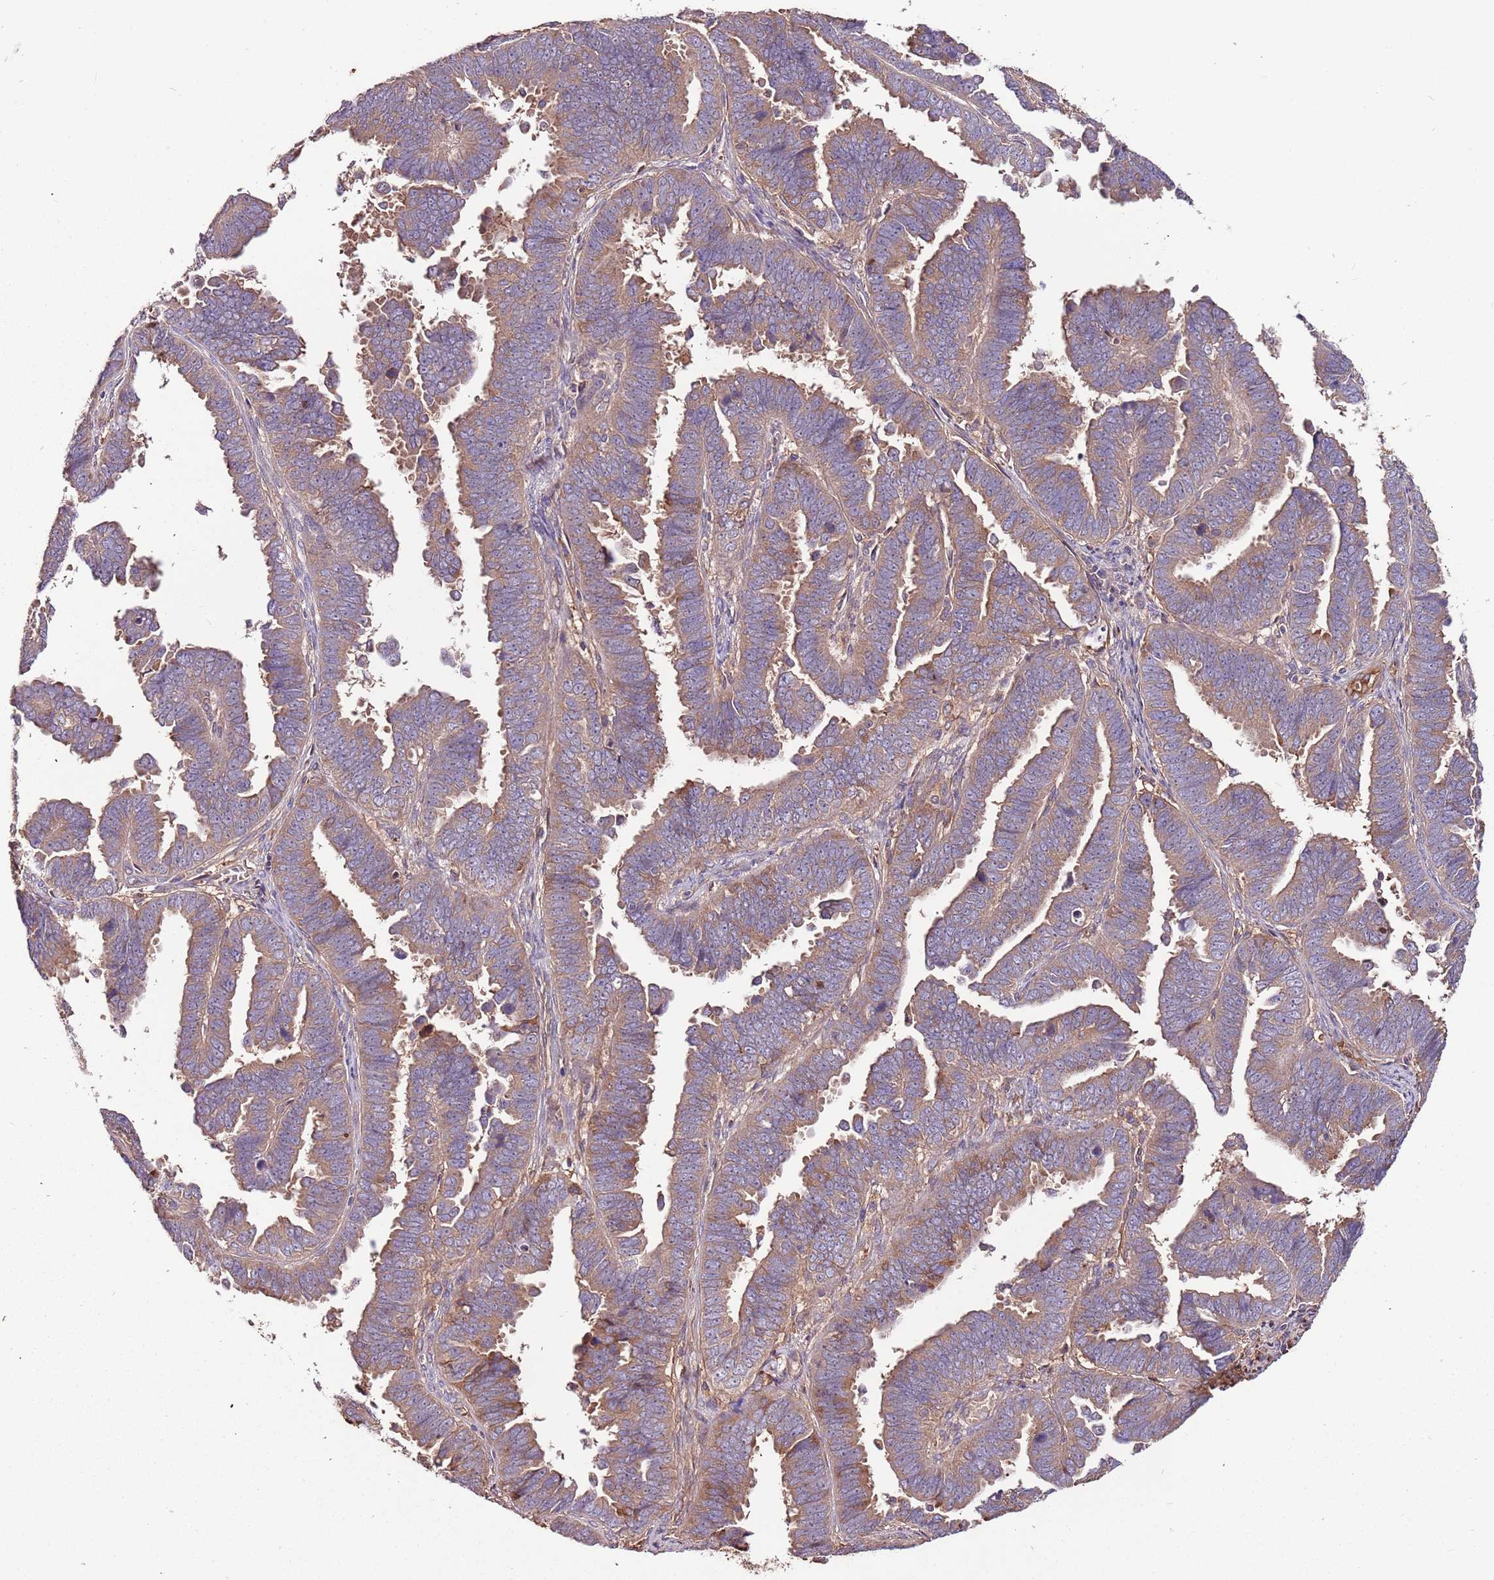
{"staining": {"intensity": "moderate", "quantity": ">75%", "location": "cytoplasmic/membranous"}, "tissue": "endometrial cancer", "cell_type": "Tumor cells", "image_type": "cancer", "snomed": [{"axis": "morphology", "description": "Adenocarcinoma, NOS"}, {"axis": "topography", "description": "Endometrium"}], "caption": "This is an image of IHC staining of endometrial adenocarcinoma, which shows moderate expression in the cytoplasmic/membranous of tumor cells.", "gene": "DENR", "patient": {"sex": "female", "age": 75}}